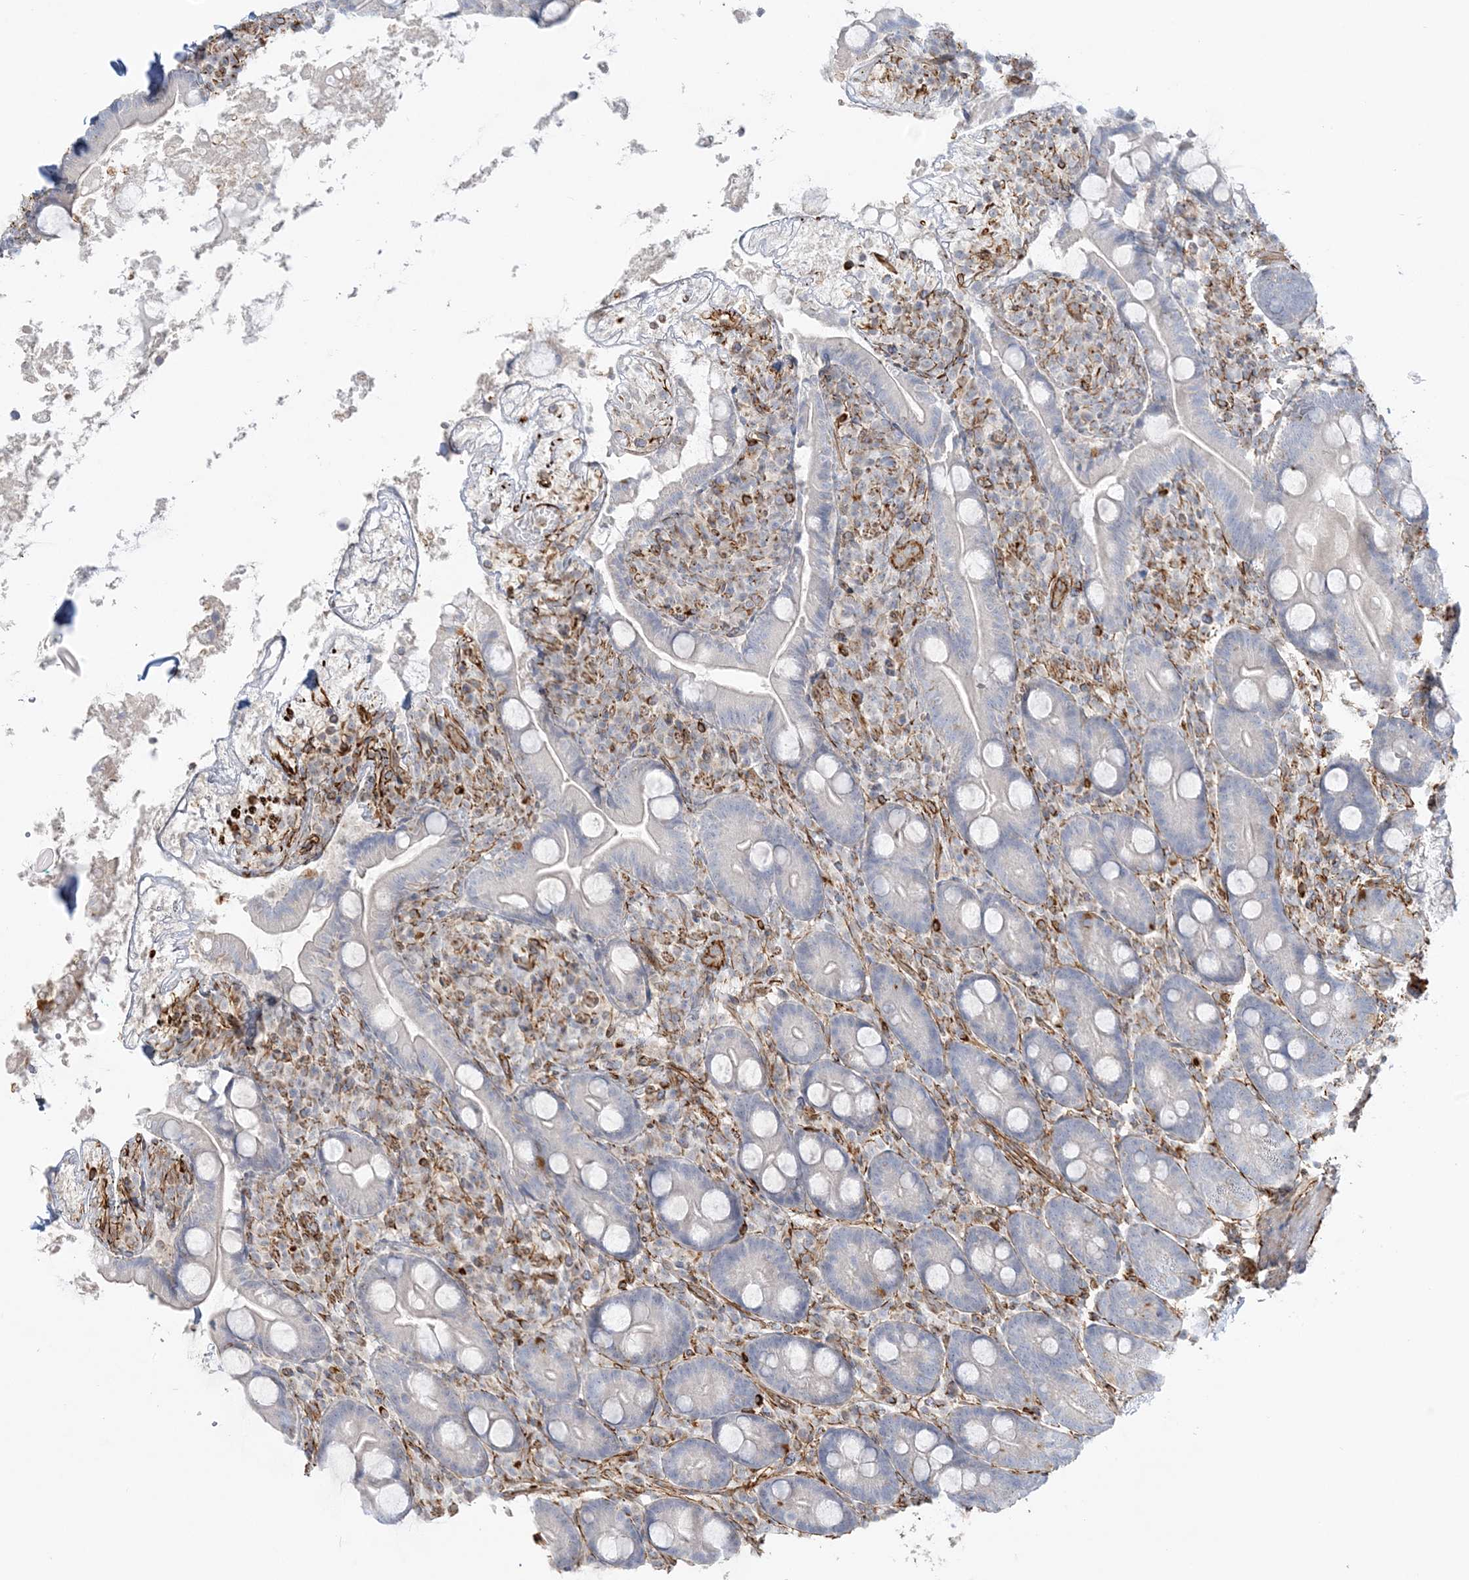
{"staining": {"intensity": "negative", "quantity": "none", "location": "none"}, "tissue": "duodenum", "cell_type": "Glandular cells", "image_type": "normal", "snomed": [{"axis": "morphology", "description": "Normal tissue, NOS"}, {"axis": "topography", "description": "Duodenum"}], "caption": "This is an IHC micrograph of normal duodenum. There is no staining in glandular cells.", "gene": "SCLT1", "patient": {"sex": "male", "age": 35}}